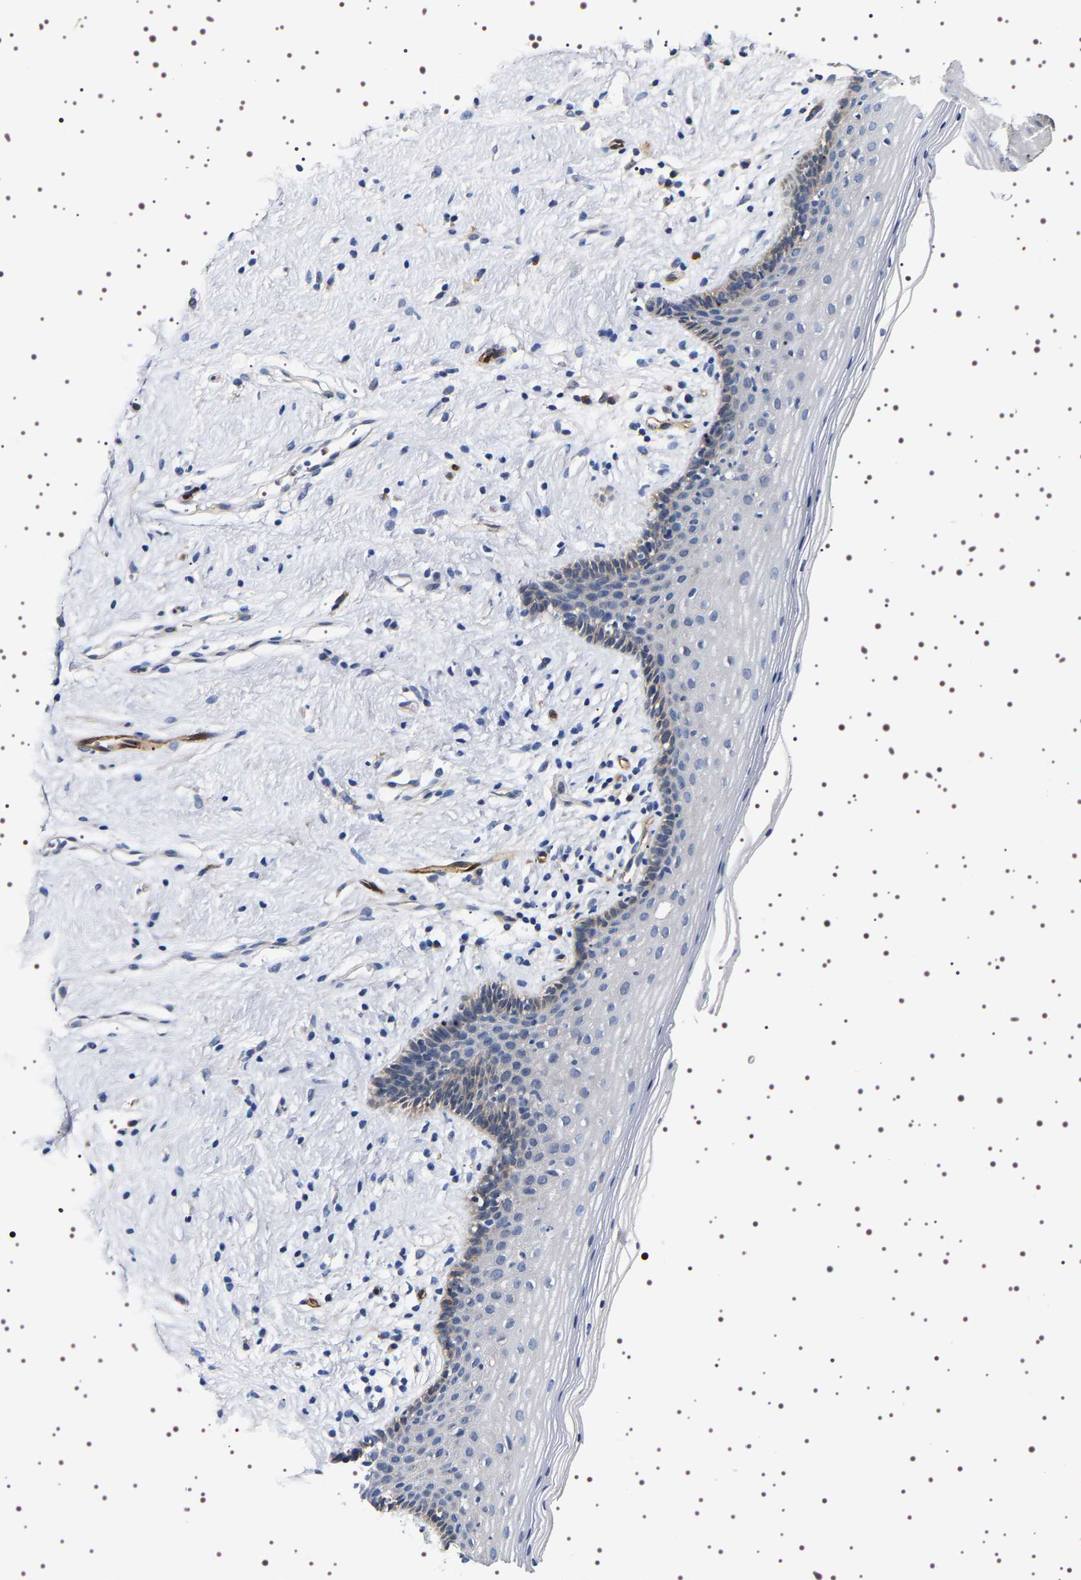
{"staining": {"intensity": "moderate", "quantity": "<25%", "location": "cytoplasmic/membranous"}, "tissue": "vagina", "cell_type": "Squamous epithelial cells", "image_type": "normal", "snomed": [{"axis": "morphology", "description": "Normal tissue, NOS"}, {"axis": "topography", "description": "Vagina"}], "caption": "Immunohistochemical staining of normal vagina reveals moderate cytoplasmic/membranous protein positivity in about <25% of squamous epithelial cells. (DAB (3,3'-diaminobenzidine) = brown stain, brightfield microscopy at high magnification).", "gene": "ALPL", "patient": {"sex": "female", "age": 44}}